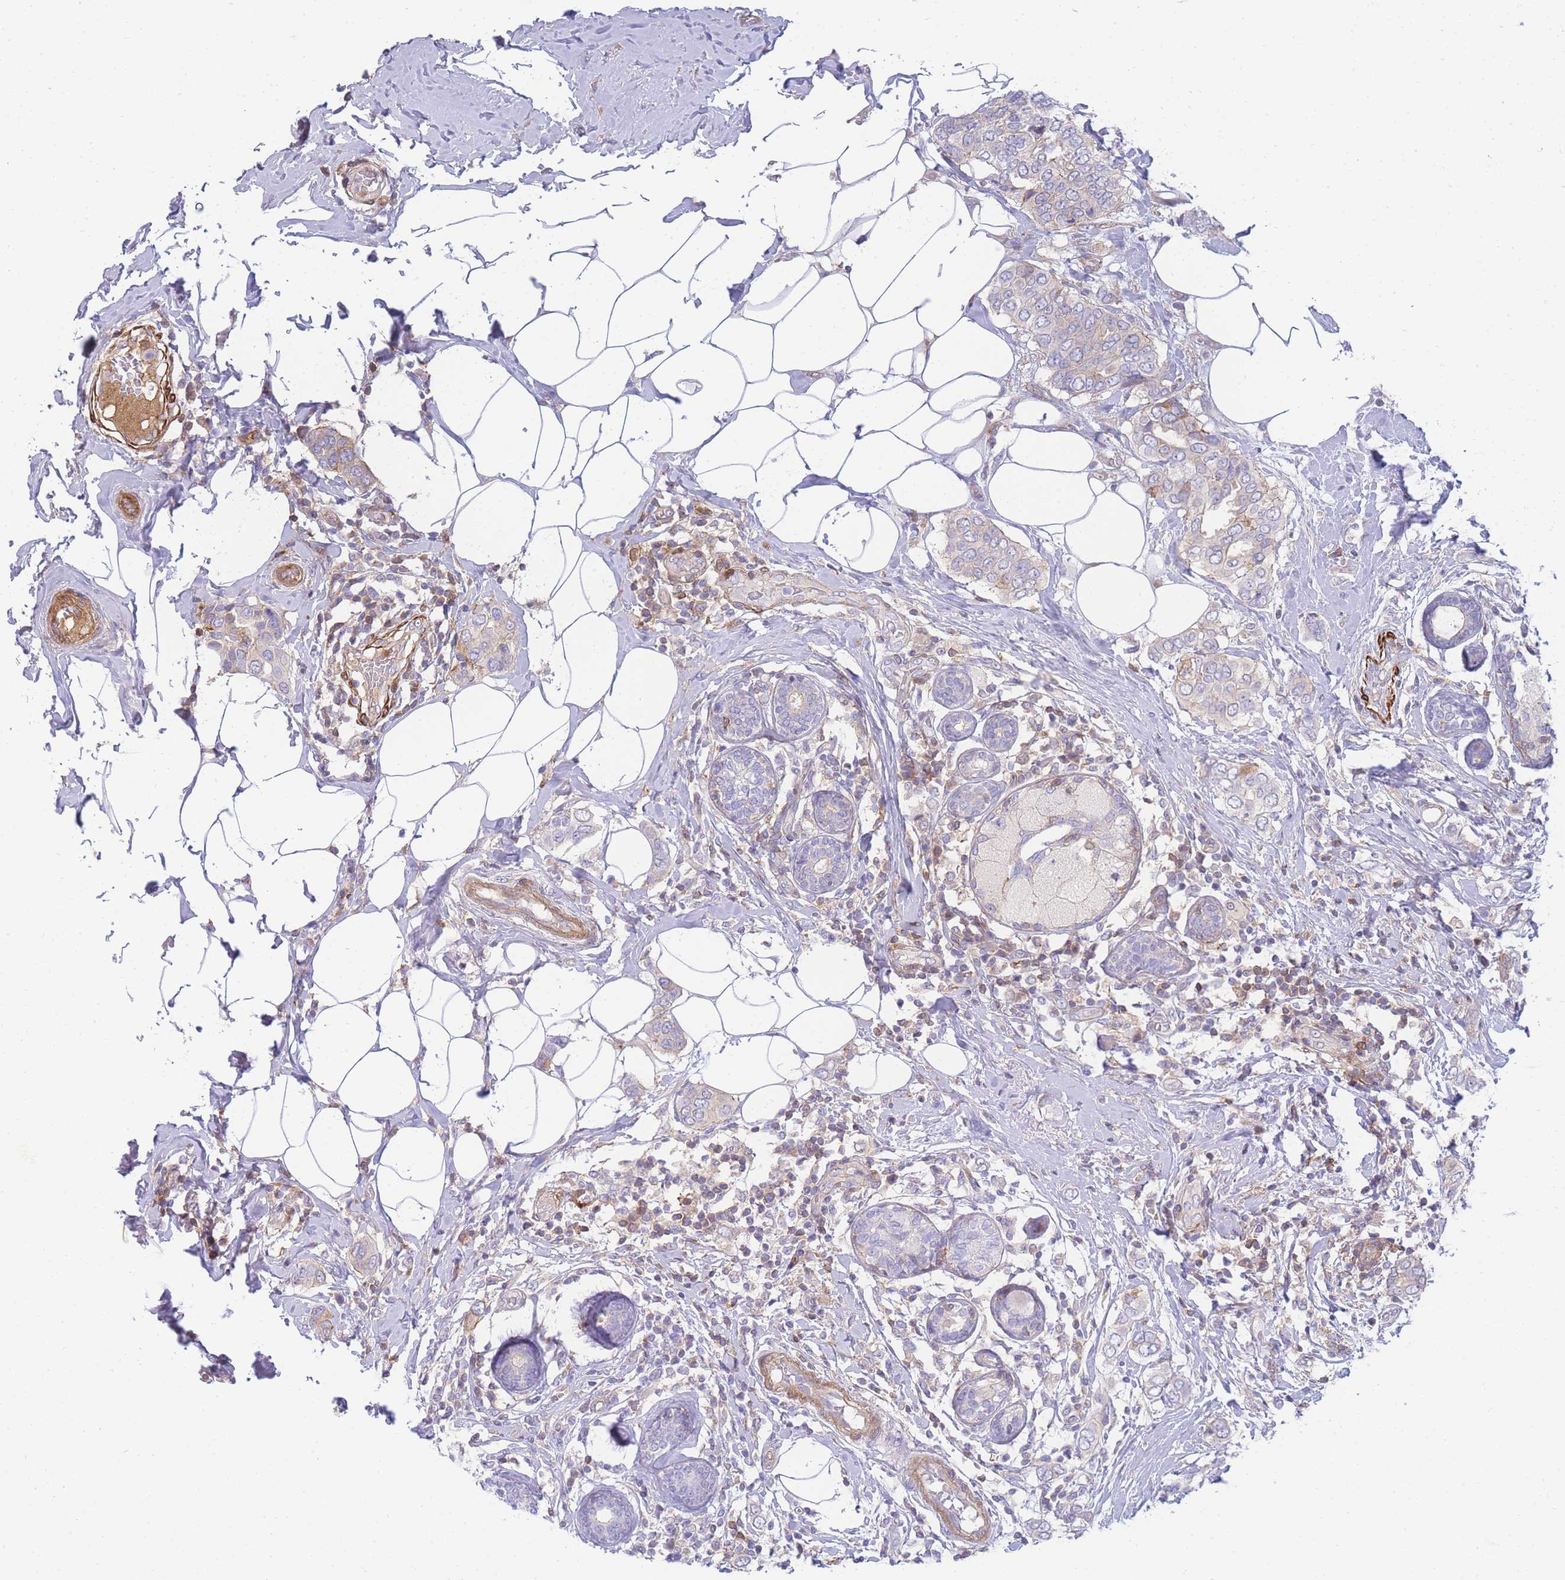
{"staining": {"intensity": "weak", "quantity": "<25%", "location": "cytoplasmic/membranous"}, "tissue": "breast cancer", "cell_type": "Tumor cells", "image_type": "cancer", "snomed": [{"axis": "morphology", "description": "Lobular carcinoma"}, {"axis": "topography", "description": "Breast"}], "caption": "Histopathology image shows no significant protein expression in tumor cells of breast cancer (lobular carcinoma).", "gene": "FBN3", "patient": {"sex": "female", "age": 51}}